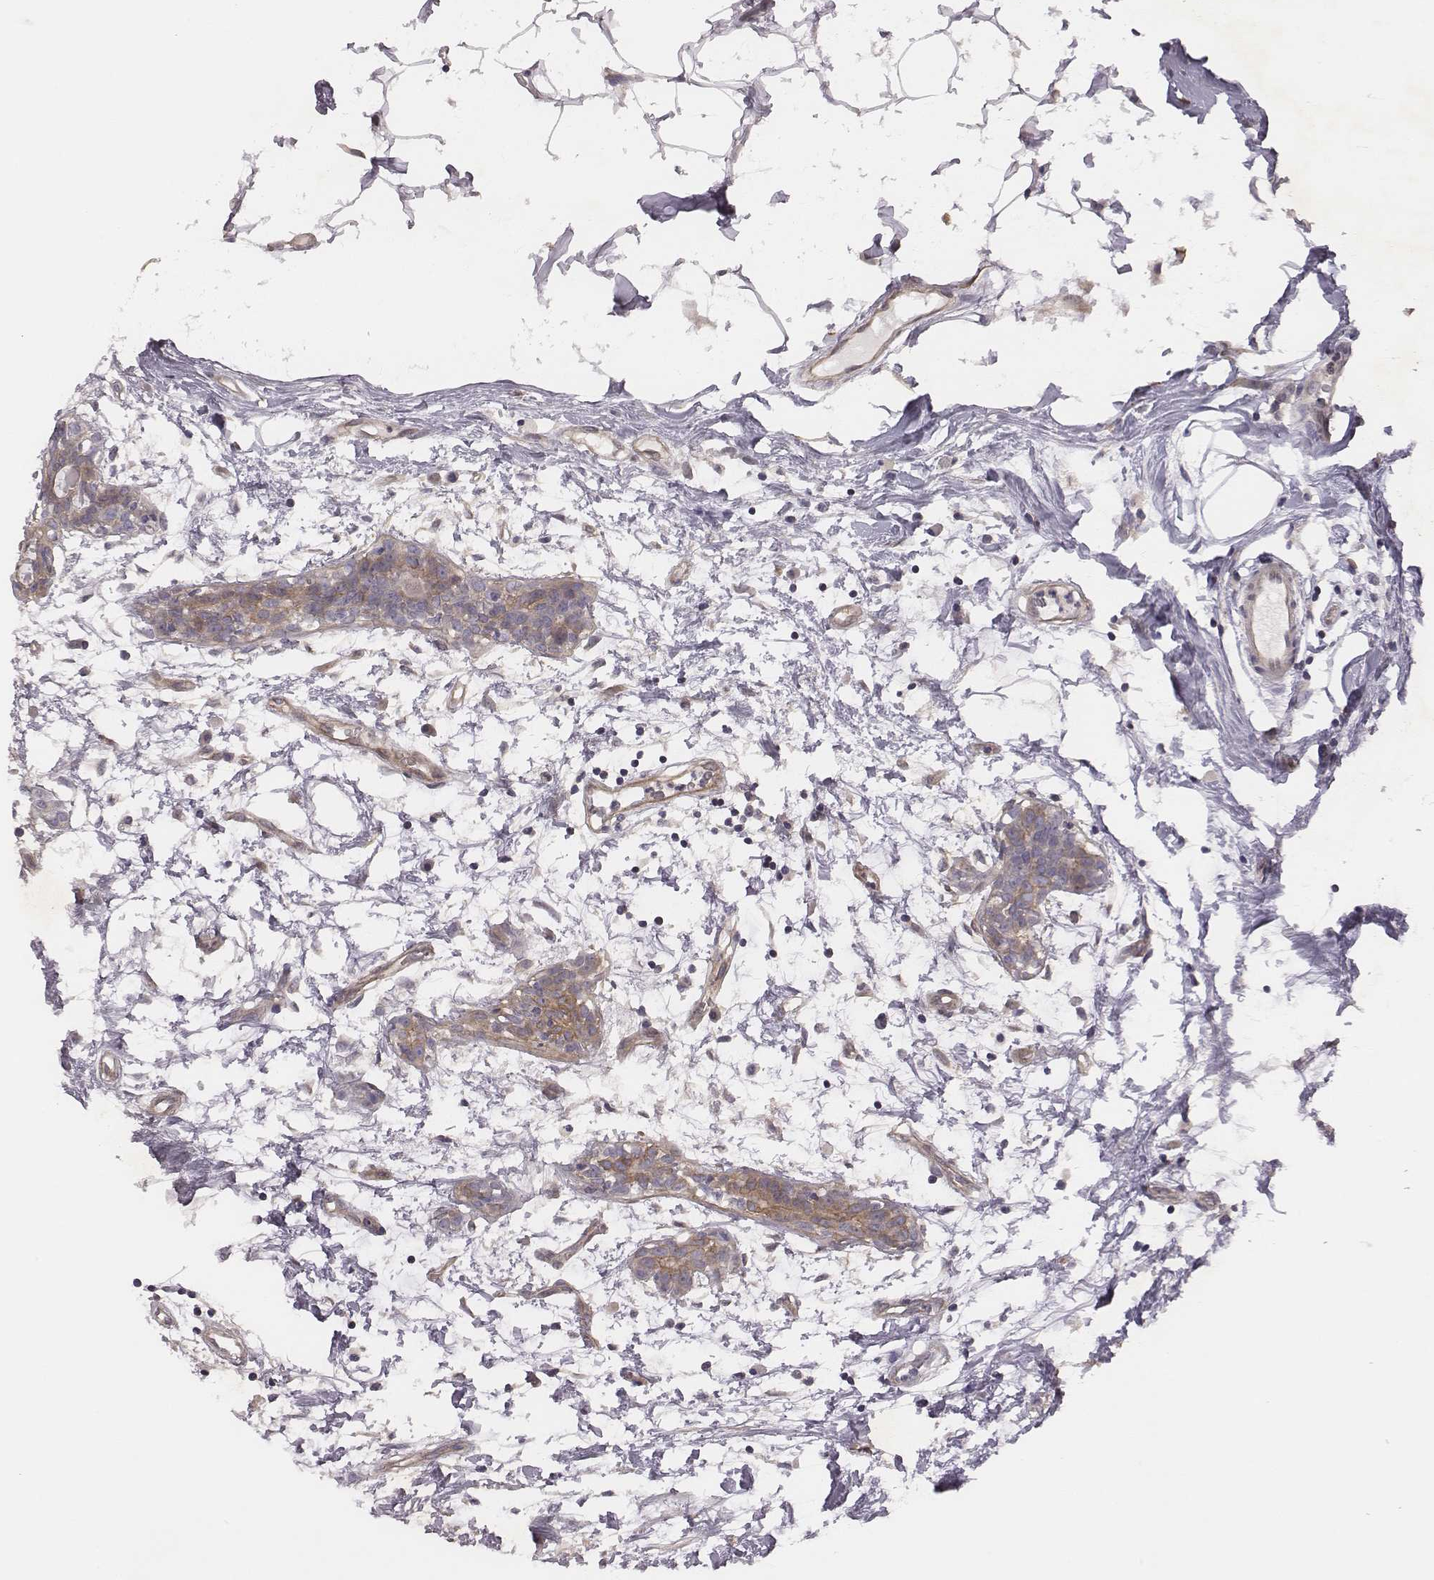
{"staining": {"intensity": "moderate", "quantity": "25%-75%", "location": "cytoplasmic/membranous"}, "tissue": "breast cancer", "cell_type": "Tumor cells", "image_type": "cancer", "snomed": [{"axis": "morphology", "description": "Normal tissue, NOS"}, {"axis": "morphology", "description": "Duct carcinoma"}, {"axis": "topography", "description": "Breast"}], "caption": "Breast cancer (intraductal carcinoma) stained with a brown dye displays moderate cytoplasmic/membranous positive positivity in about 25%-75% of tumor cells.", "gene": "SCARF1", "patient": {"sex": "female", "age": 40}}